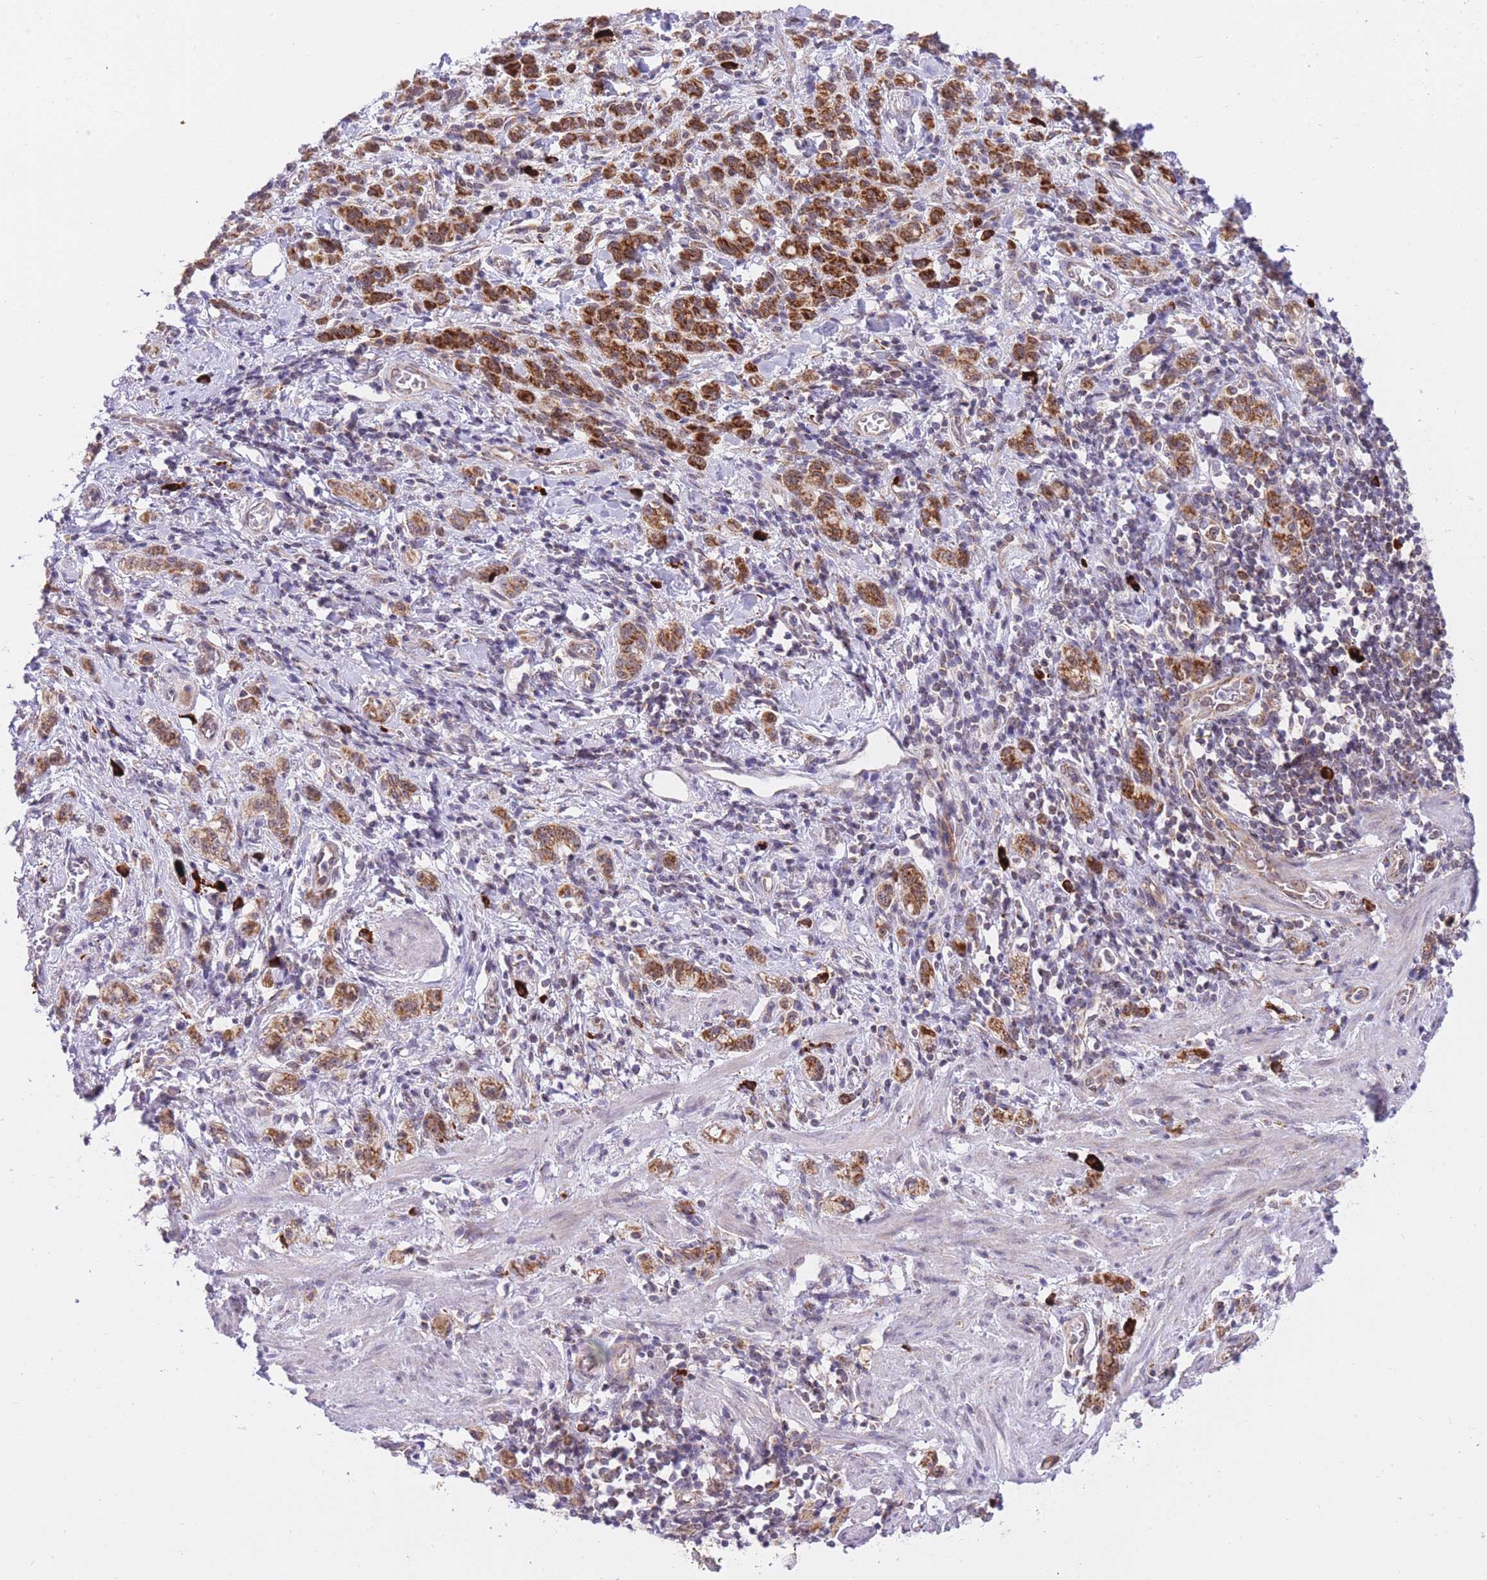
{"staining": {"intensity": "strong", "quantity": ">75%", "location": "cytoplasmic/membranous"}, "tissue": "stomach cancer", "cell_type": "Tumor cells", "image_type": "cancer", "snomed": [{"axis": "morphology", "description": "Adenocarcinoma, NOS"}, {"axis": "topography", "description": "Stomach"}], "caption": "Strong cytoplasmic/membranous staining for a protein is appreciated in approximately >75% of tumor cells of stomach cancer using immunohistochemistry.", "gene": "EXOSC8", "patient": {"sex": "male", "age": 77}}